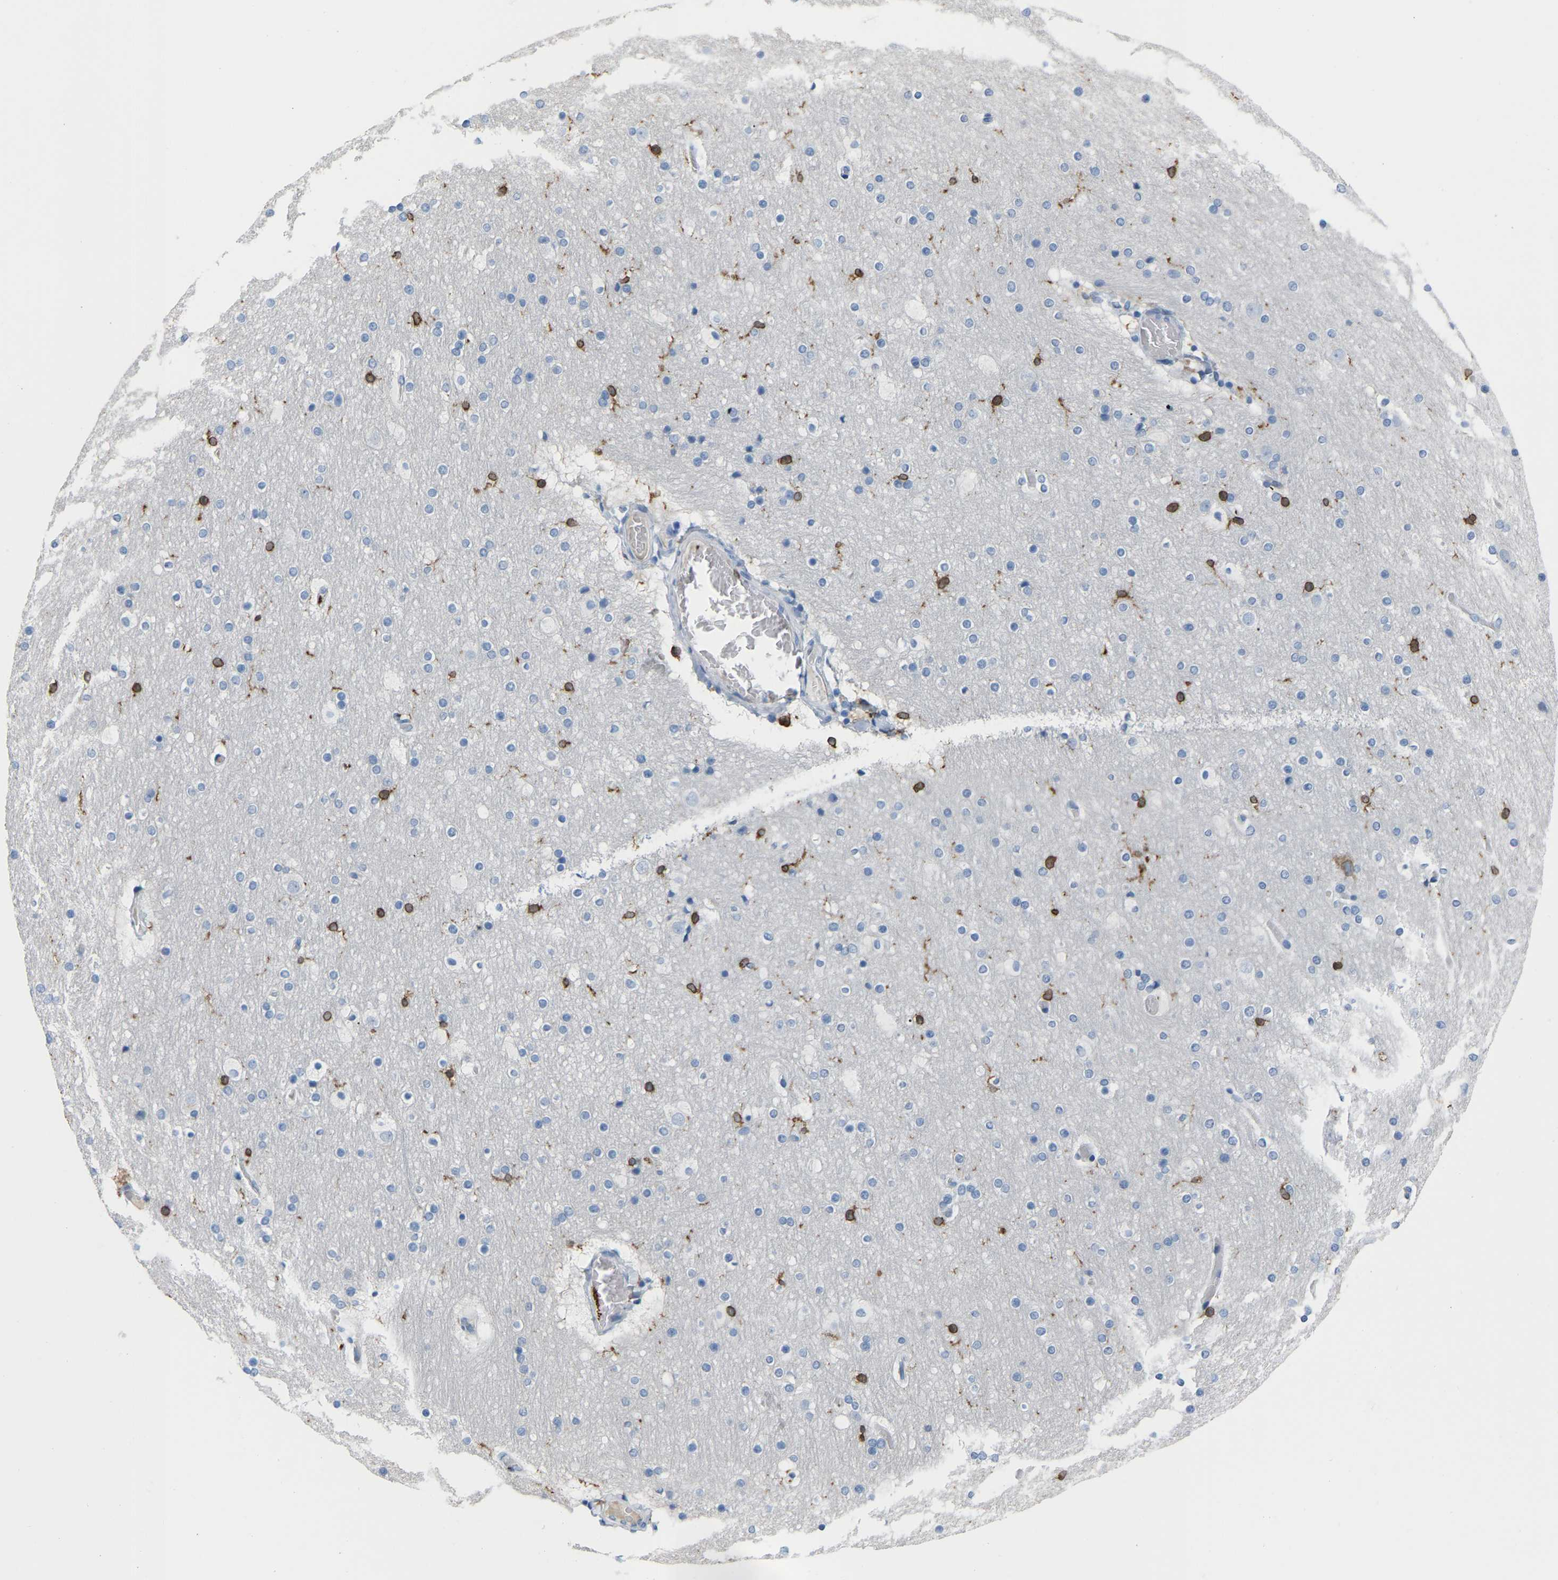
{"staining": {"intensity": "negative", "quantity": "none", "location": "none"}, "tissue": "cerebral cortex", "cell_type": "Endothelial cells", "image_type": "normal", "snomed": [{"axis": "morphology", "description": "Normal tissue, NOS"}, {"axis": "topography", "description": "Cerebral cortex"}], "caption": "Immunohistochemistry (IHC) of benign cerebral cortex demonstrates no positivity in endothelial cells. The staining is performed using DAB (3,3'-diaminobenzidine) brown chromogen with nuclei counter-stained in using hematoxylin.", "gene": "PTGS1", "patient": {"sex": "male", "age": 57}}